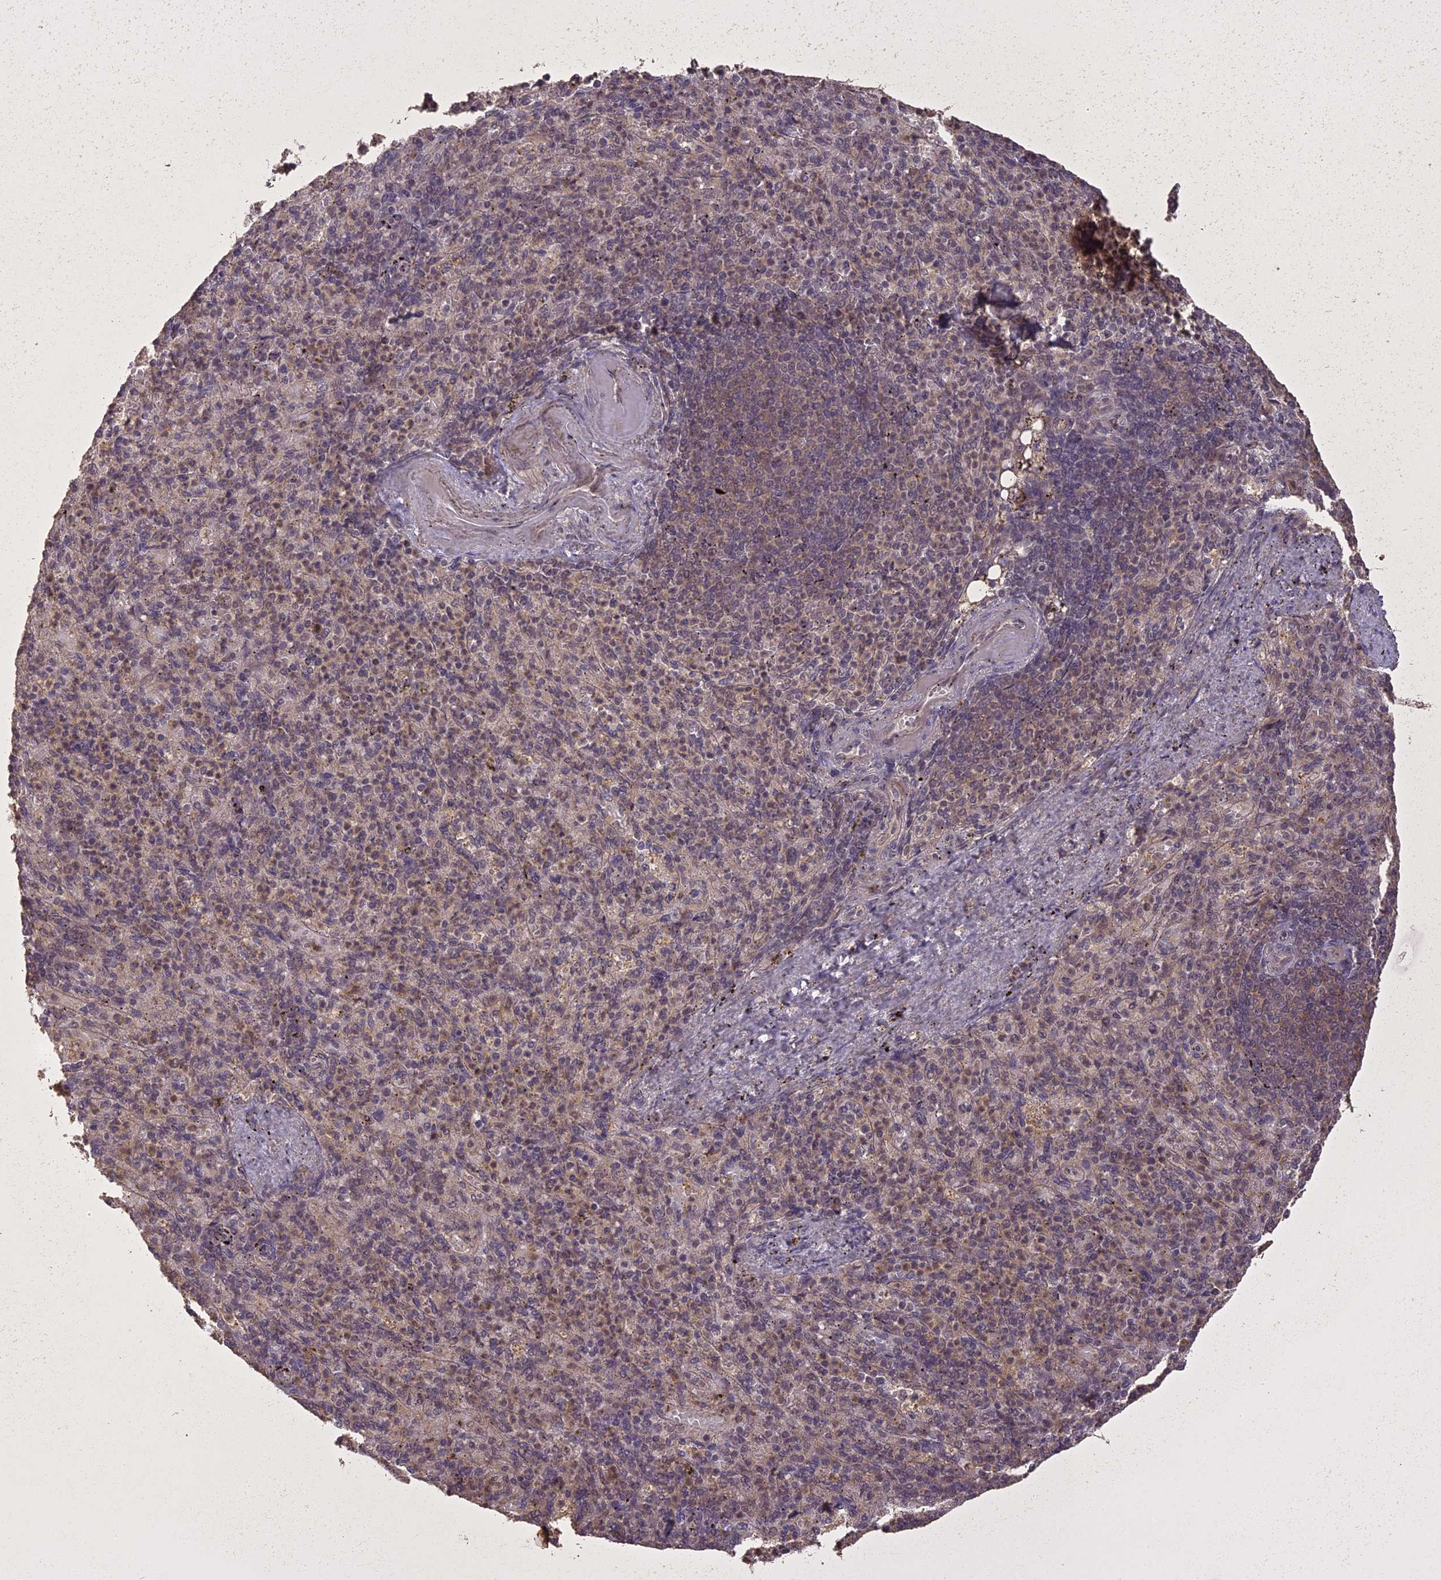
{"staining": {"intensity": "moderate", "quantity": "25%-75%", "location": "cytoplasmic/membranous"}, "tissue": "spleen", "cell_type": "Cells in red pulp", "image_type": "normal", "snomed": [{"axis": "morphology", "description": "Normal tissue, NOS"}, {"axis": "topography", "description": "Spleen"}], "caption": "Immunohistochemistry (IHC) image of benign spleen: human spleen stained using immunohistochemistry (IHC) displays medium levels of moderate protein expression localized specifically in the cytoplasmic/membranous of cells in red pulp, appearing as a cytoplasmic/membranous brown color.", "gene": "LIN37", "patient": {"sex": "female", "age": 74}}